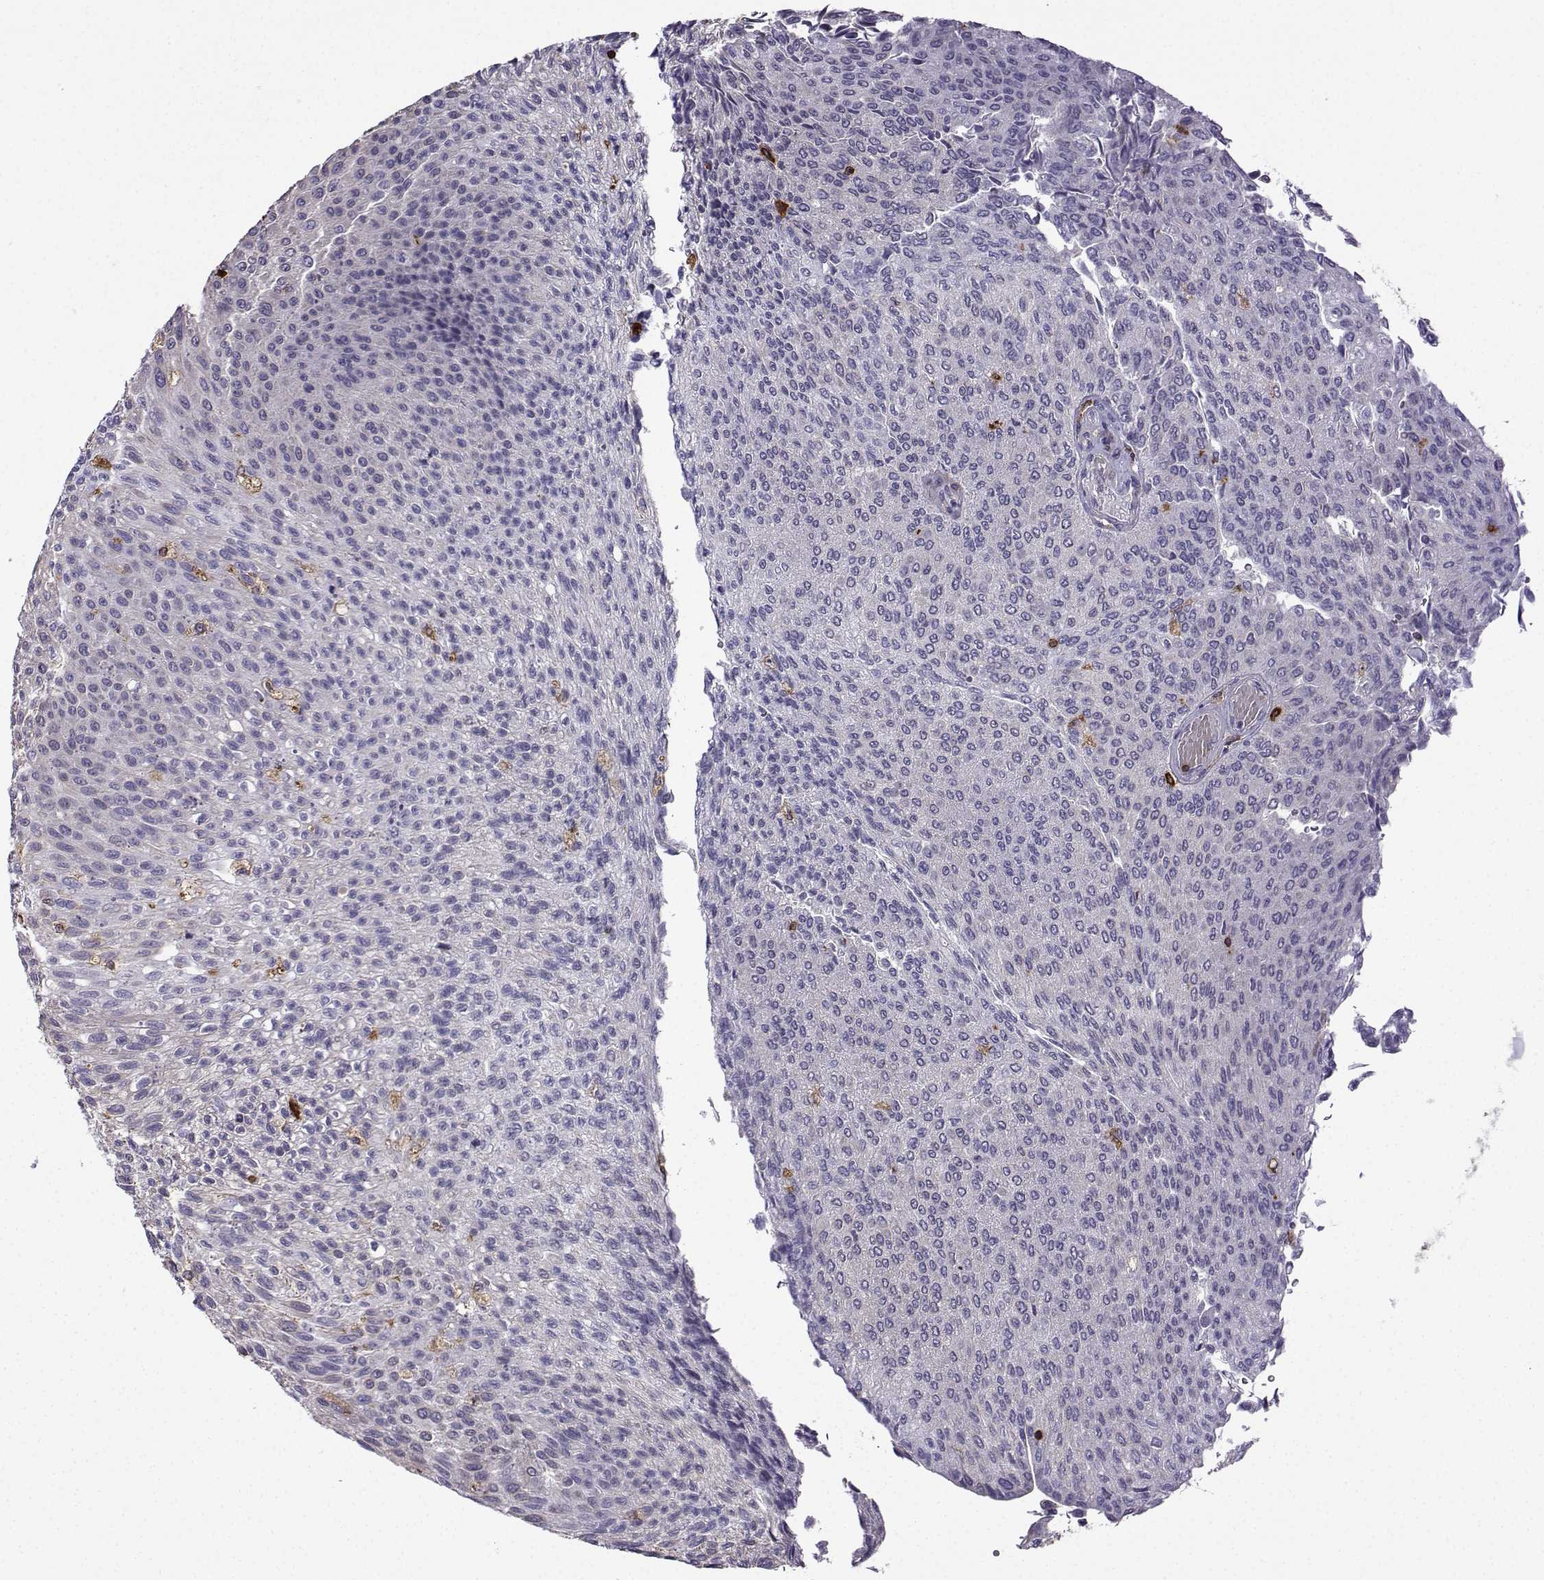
{"staining": {"intensity": "negative", "quantity": "none", "location": "none"}, "tissue": "urothelial cancer", "cell_type": "Tumor cells", "image_type": "cancer", "snomed": [{"axis": "morphology", "description": "Urothelial carcinoma, Low grade"}, {"axis": "topography", "description": "Ureter, NOS"}, {"axis": "topography", "description": "Urinary bladder"}], "caption": "Urothelial cancer stained for a protein using immunohistochemistry exhibits no positivity tumor cells.", "gene": "DOCK10", "patient": {"sex": "male", "age": 78}}